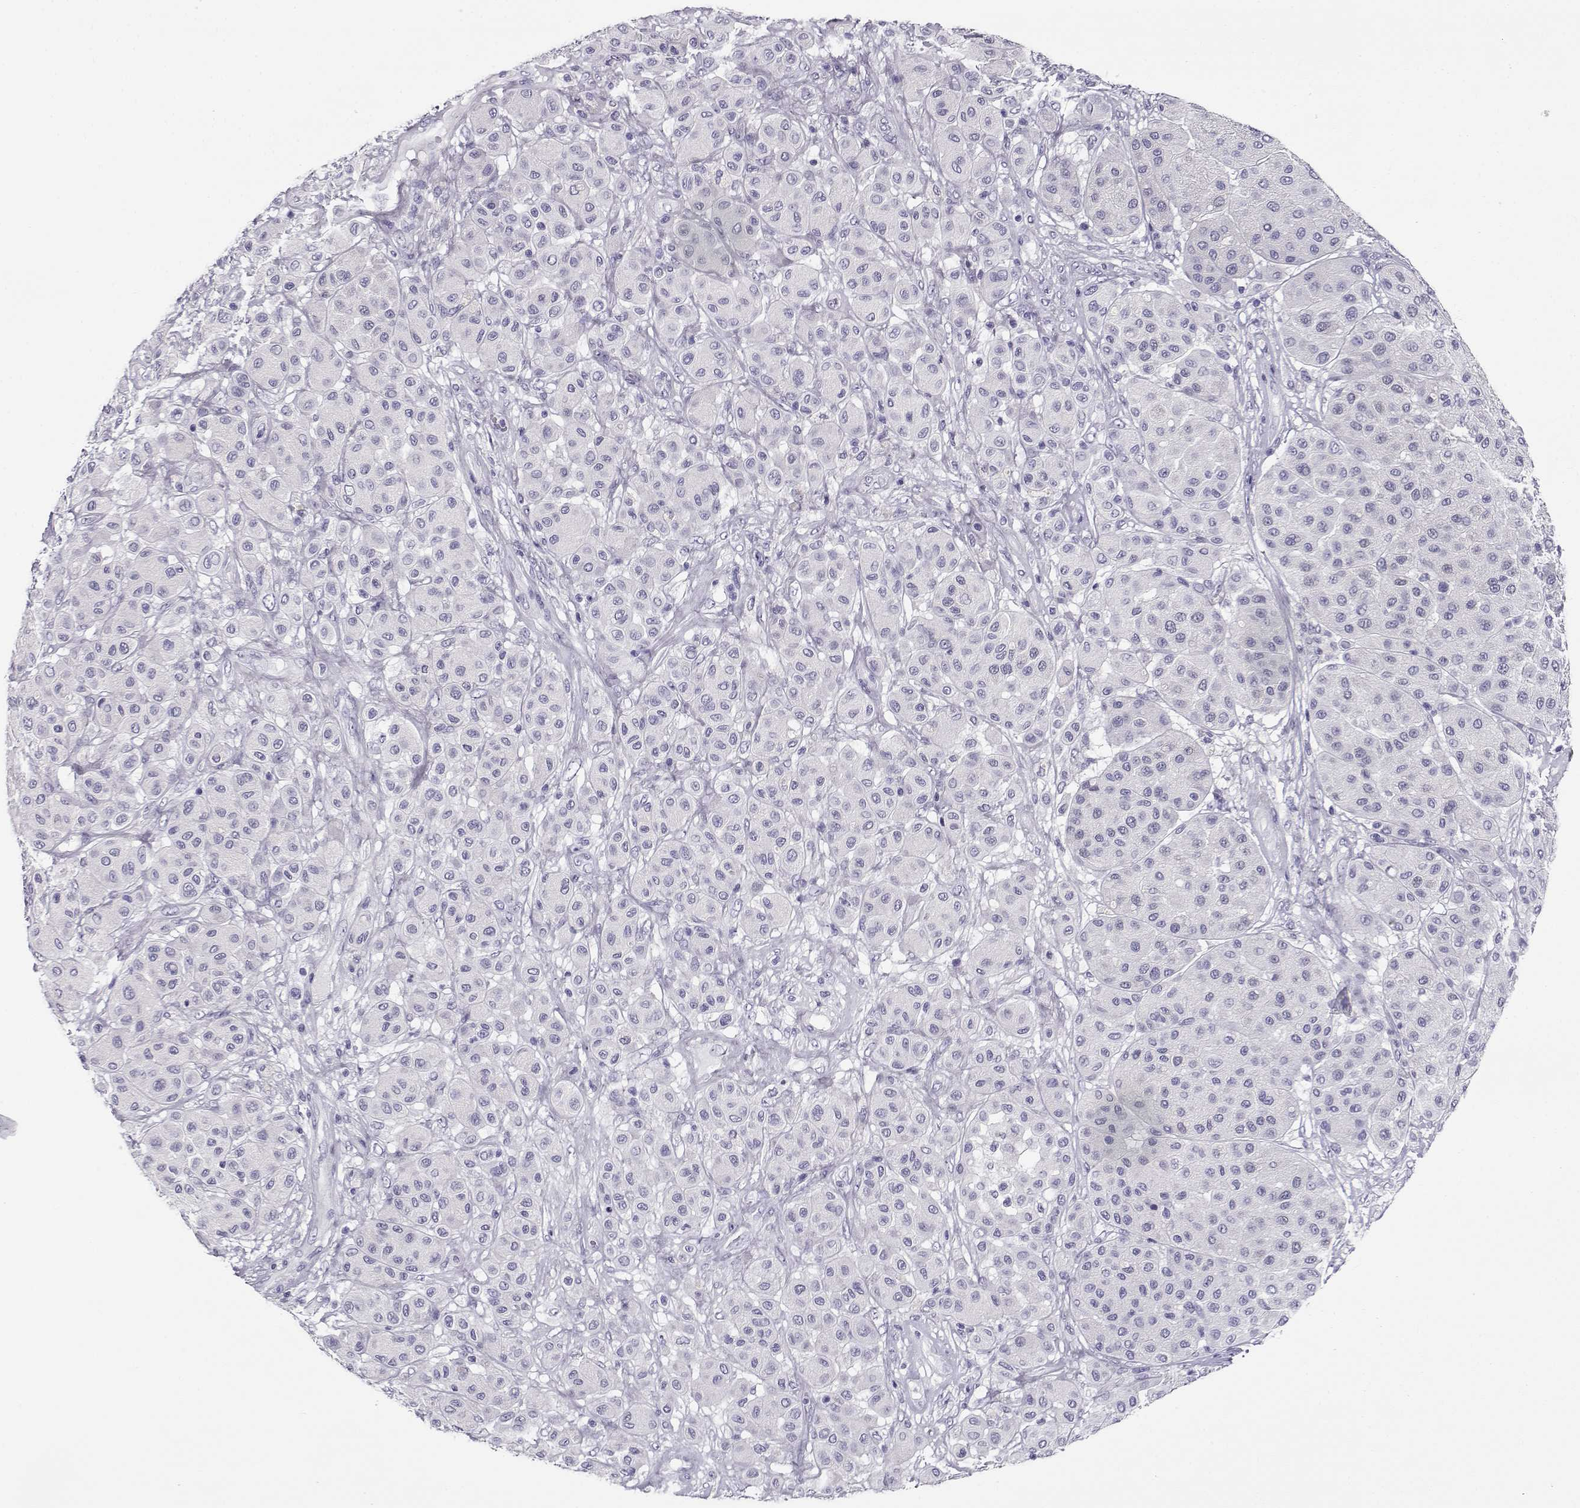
{"staining": {"intensity": "negative", "quantity": "none", "location": "none"}, "tissue": "melanoma", "cell_type": "Tumor cells", "image_type": "cancer", "snomed": [{"axis": "morphology", "description": "Malignant melanoma, Metastatic site"}, {"axis": "topography", "description": "Smooth muscle"}], "caption": "Melanoma was stained to show a protein in brown. There is no significant positivity in tumor cells.", "gene": "CABS1", "patient": {"sex": "male", "age": 41}}